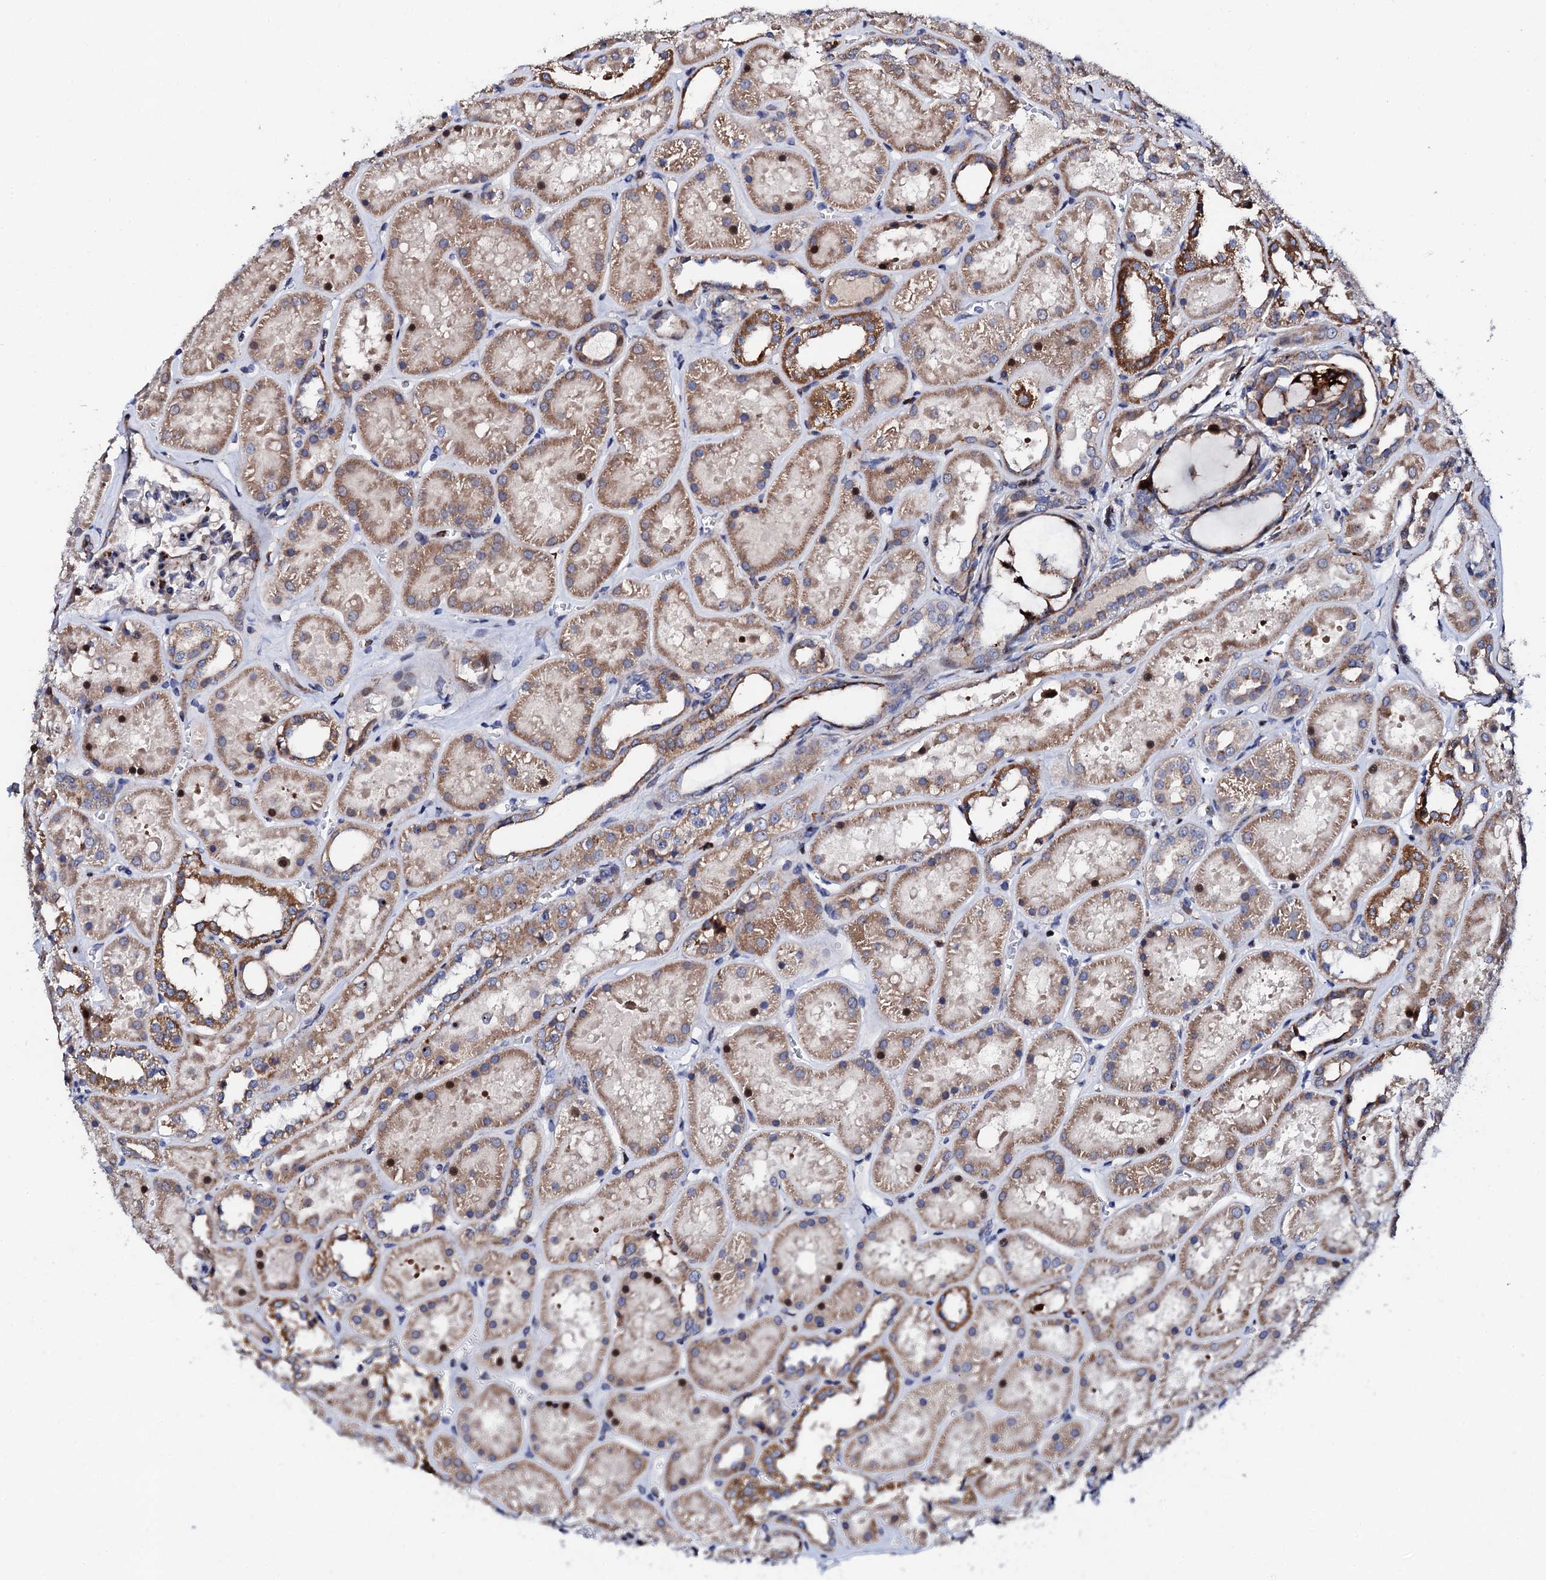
{"staining": {"intensity": "weak", "quantity": "<25%", "location": "cytoplasmic/membranous,nuclear"}, "tissue": "kidney", "cell_type": "Cells in glomeruli", "image_type": "normal", "snomed": [{"axis": "morphology", "description": "Normal tissue, NOS"}, {"axis": "topography", "description": "Kidney"}], "caption": "High power microscopy image of an immunohistochemistry (IHC) histopathology image of benign kidney, revealing no significant expression in cells in glomeruli.", "gene": "TCIRG1", "patient": {"sex": "female", "age": 41}}